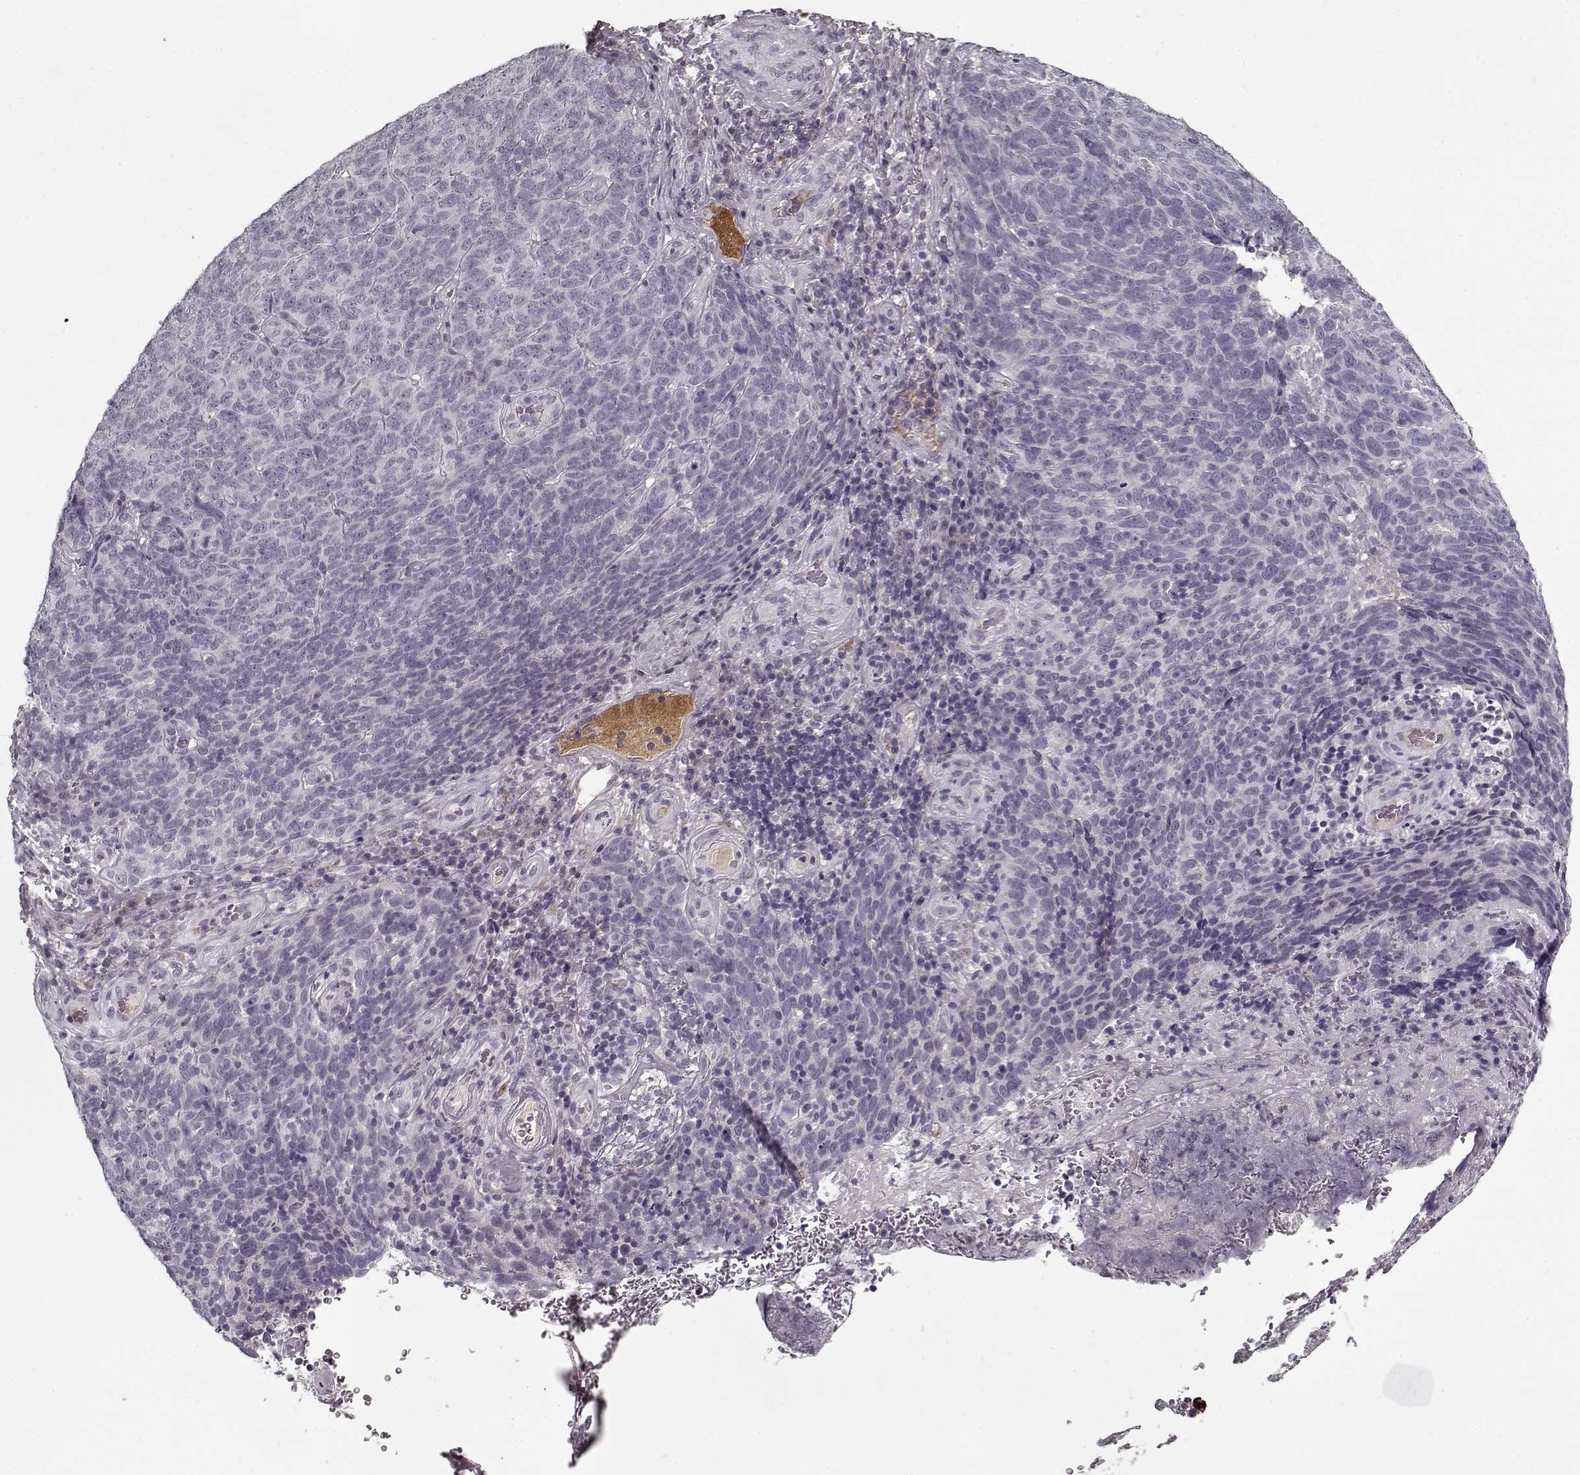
{"staining": {"intensity": "negative", "quantity": "none", "location": "none"}, "tissue": "skin cancer", "cell_type": "Tumor cells", "image_type": "cancer", "snomed": [{"axis": "morphology", "description": "Squamous cell carcinoma, NOS"}, {"axis": "topography", "description": "Skin"}, {"axis": "topography", "description": "Anal"}], "caption": "Immunohistochemistry histopathology image of neoplastic tissue: skin cancer (squamous cell carcinoma) stained with DAB (3,3'-diaminobenzidine) shows no significant protein positivity in tumor cells.", "gene": "LUM", "patient": {"sex": "female", "age": 51}}